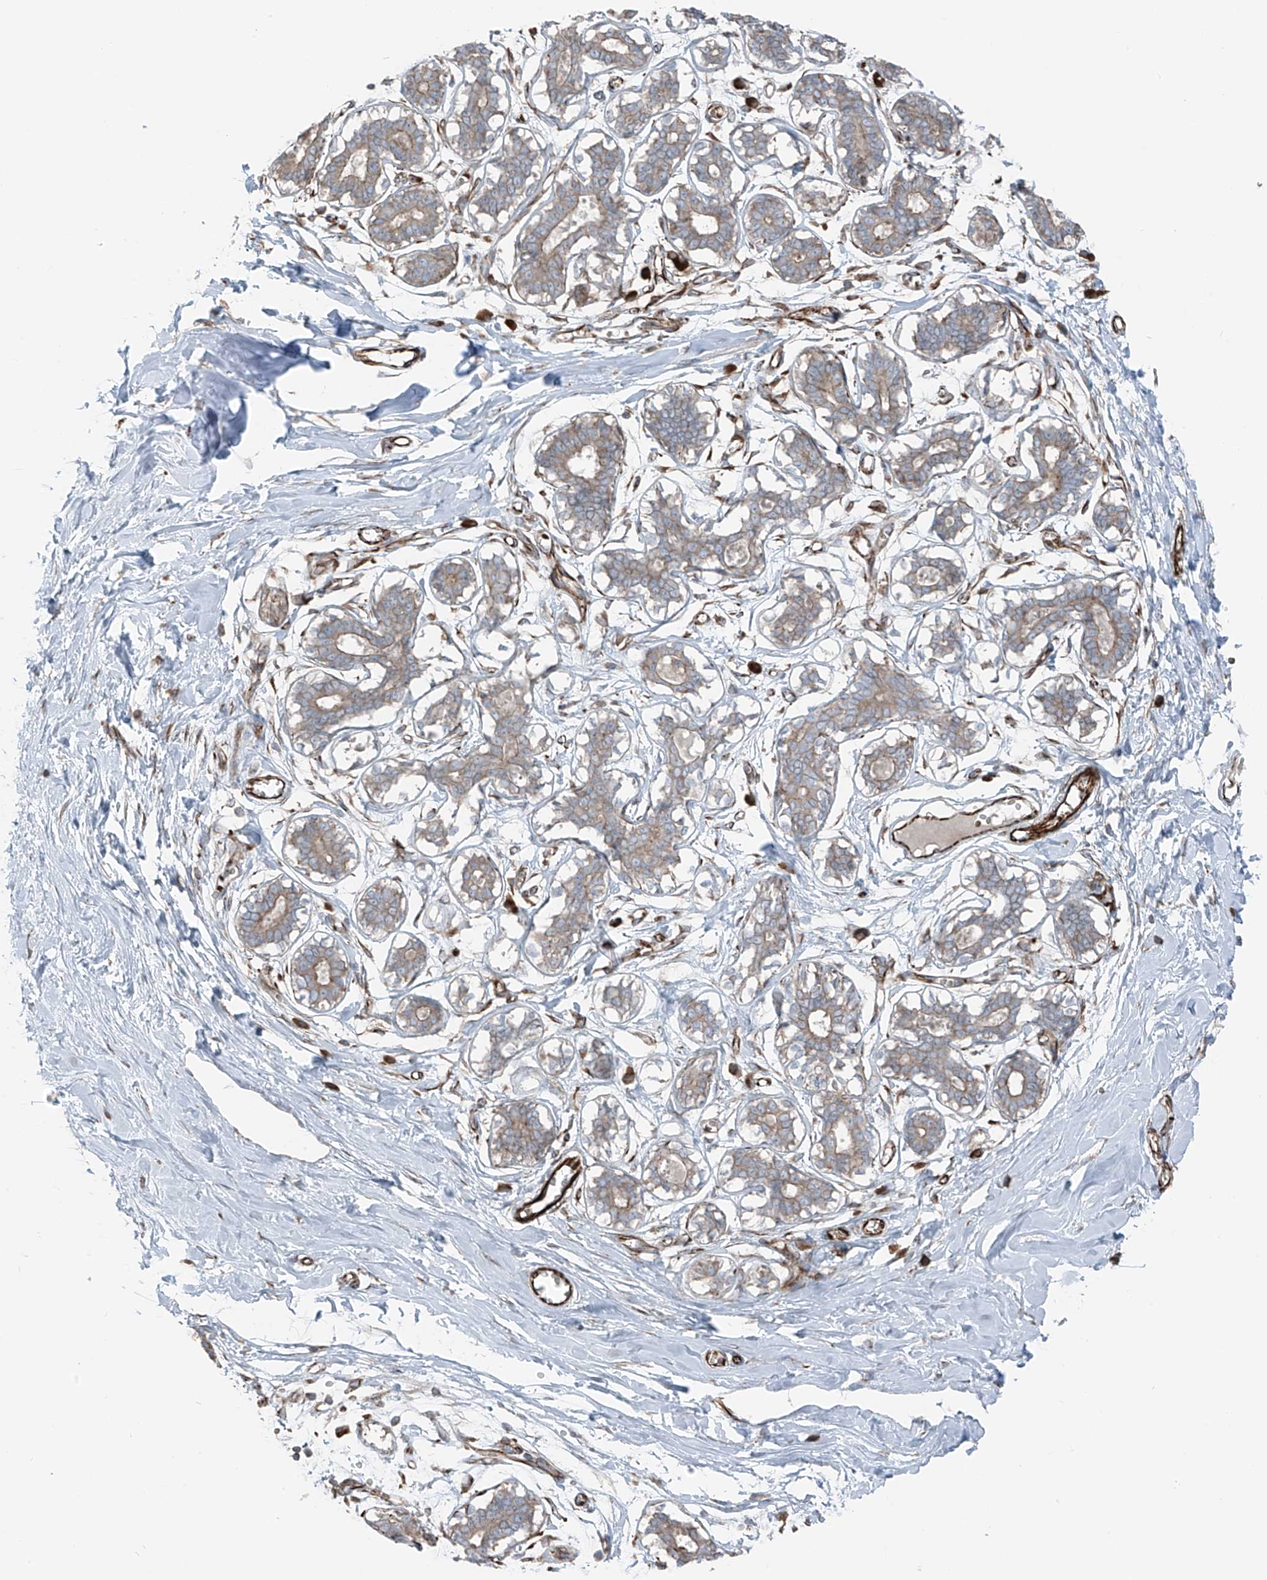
{"staining": {"intensity": "moderate", "quantity": ">75%", "location": "cytoplasmic/membranous"}, "tissue": "breast", "cell_type": "Adipocytes", "image_type": "normal", "snomed": [{"axis": "morphology", "description": "Normal tissue, NOS"}, {"axis": "topography", "description": "Breast"}], "caption": "Benign breast was stained to show a protein in brown. There is medium levels of moderate cytoplasmic/membranous staining in approximately >75% of adipocytes. (DAB (3,3'-diaminobenzidine) IHC, brown staining for protein, blue staining for nuclei).", "gene": "ERLEC1", "patient": {"sex": "female", "age": 27}}